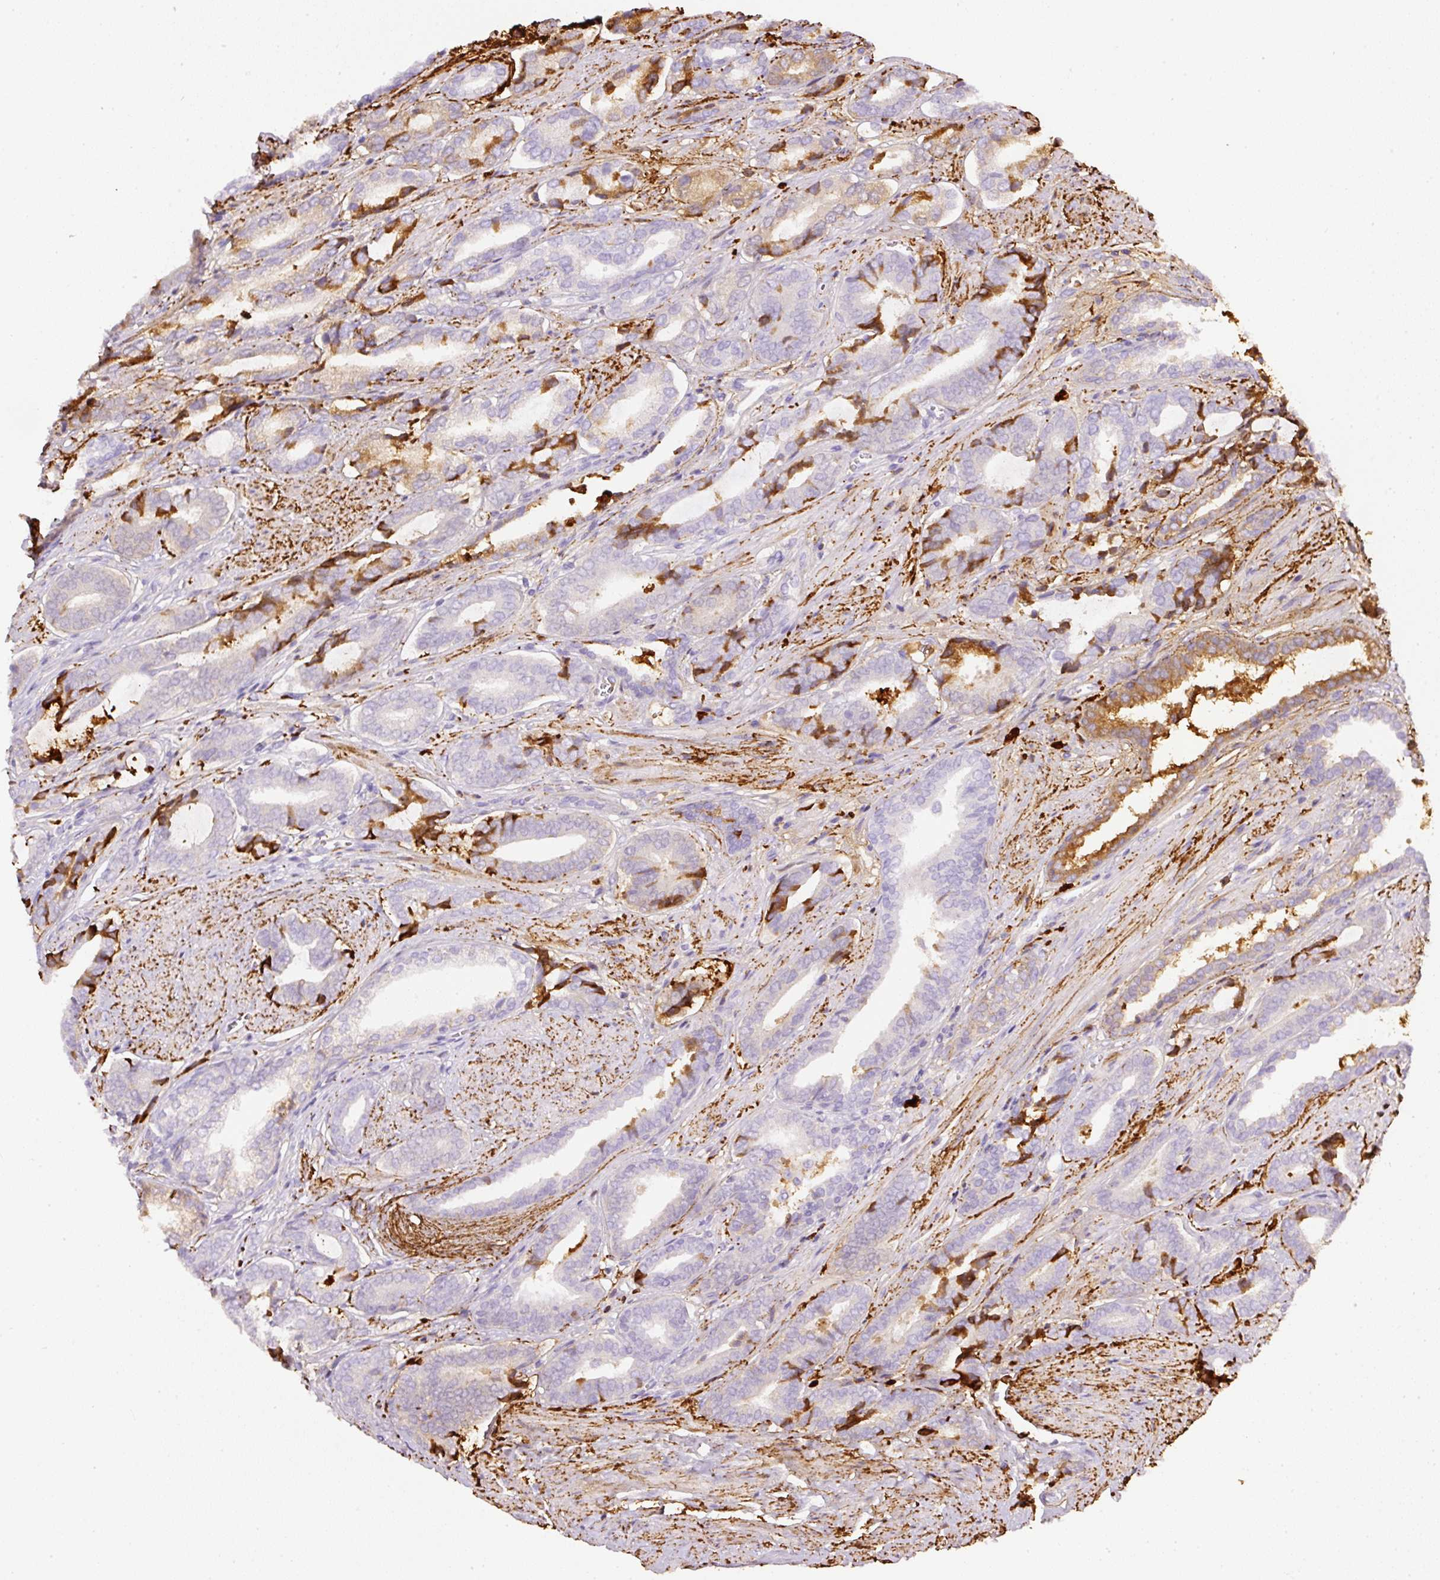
{"staining": {"intensity": "moderate", "quantity": "<25%", "location": "cytoplasmic/membranous"}, "tissue": "prostate cancer", "cell_type": "Tumor cells", "image_type": "cancer", "snomed": [{"axis": "morphology", "description": "Adenocarcinoma, NOS"}, {"axis": "topography", "description": "Prostate and seminal vesicle, NOS"}], "caption": "Moderate cytoplasmic/membranous protein staining is seen in about <25% of tumor cells in prostate cancer.", "gene": "APCS", "patient": {"sex": "male", "age": 76}}